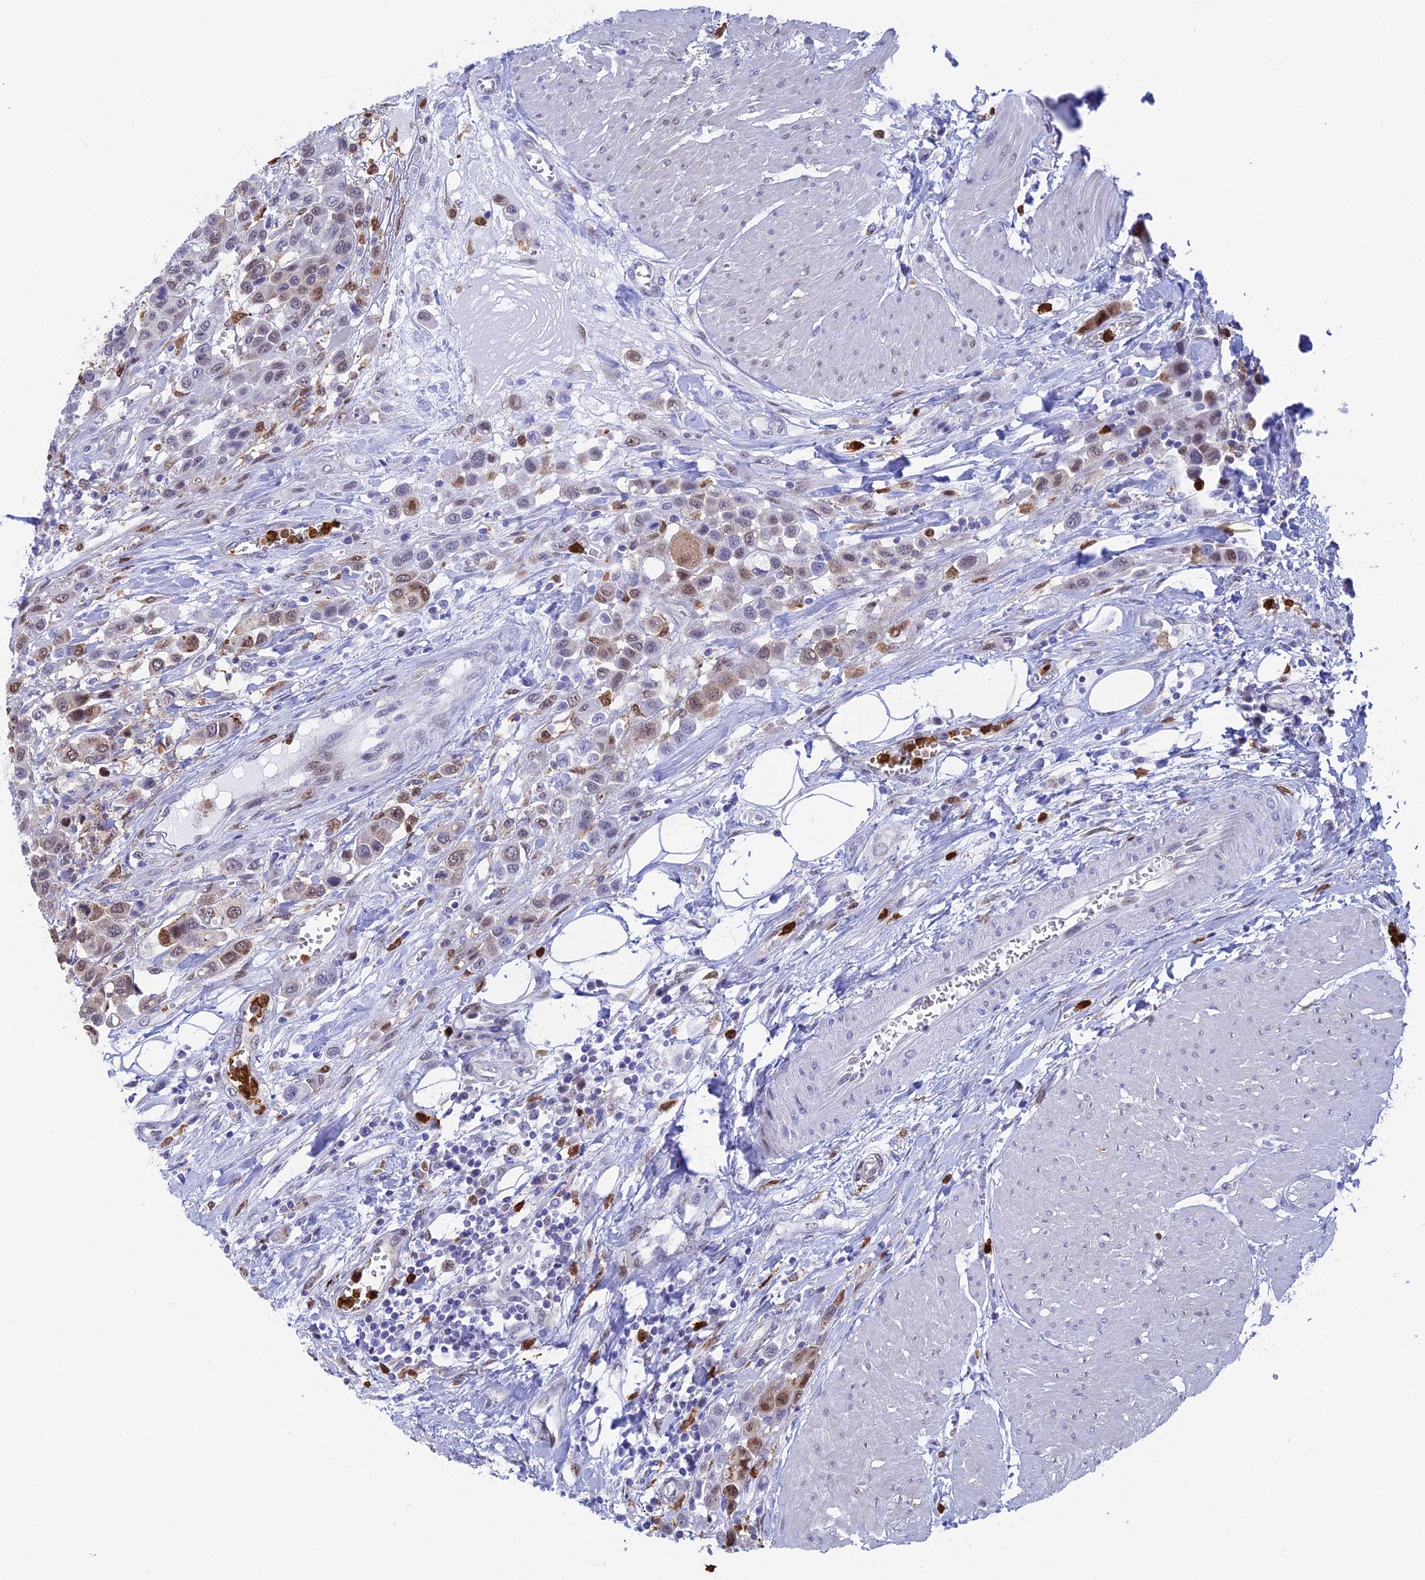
{"staining": {"intensity": "moderate", "quantity": "<25%", "location": "nuclear"}, "tissue": "urothelial cancer", "cell_type": "Tumor cells", "image_type": "cancer", "snomed": [{"axis": "morphology", "description": "Urothelial carcinoma, High grade"}, {"axis": "topography", "description": "Urinary bladder"}], "caption": "A brown stain labels moderate nuclear staining of a protein in human urothelial cancer tumor cells.", "gene": "SLC26A1", "patient": {"sex": "male", "age": 50}}